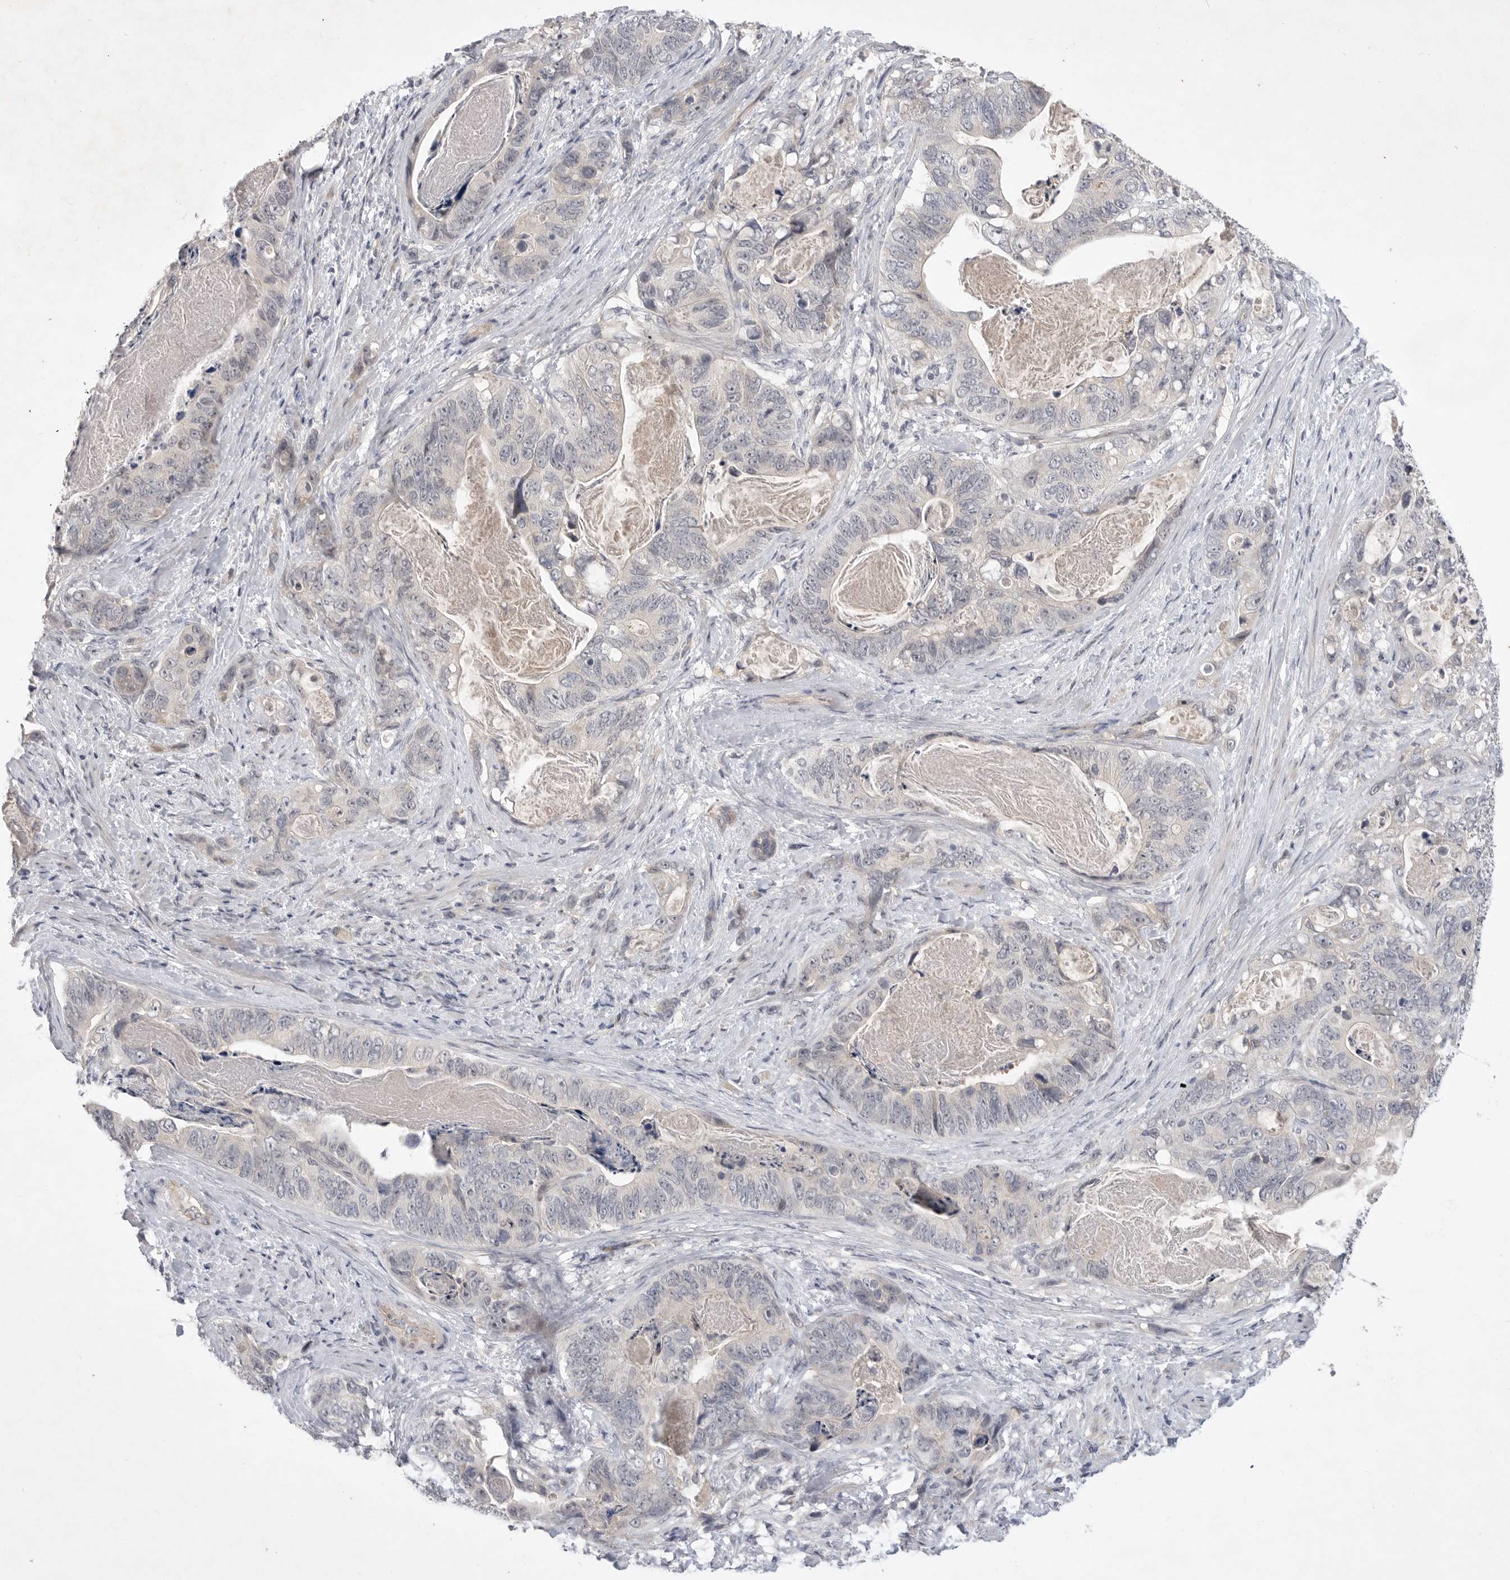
{"staining": {"intensity": "negative", "quantity": "none", "location": "none"}, "tissue": "stomach cancer", "cell_type": "Tumor cells", "image_type": "cancer", "snomed": [{"axis": "morphology", "description": "Normal tissue, NOS"}, {"axis": "morphology", "description": "Adenocarcinoma, NOS"}, {"axis": "topography", "description": "Stomach"}], "caption": "Protein analysis of adenocarcinoma (stomach) shows no significant staining in tumor cells.", "gene": "ITGAD", "patient": {"sex": "female", "age": 89}}